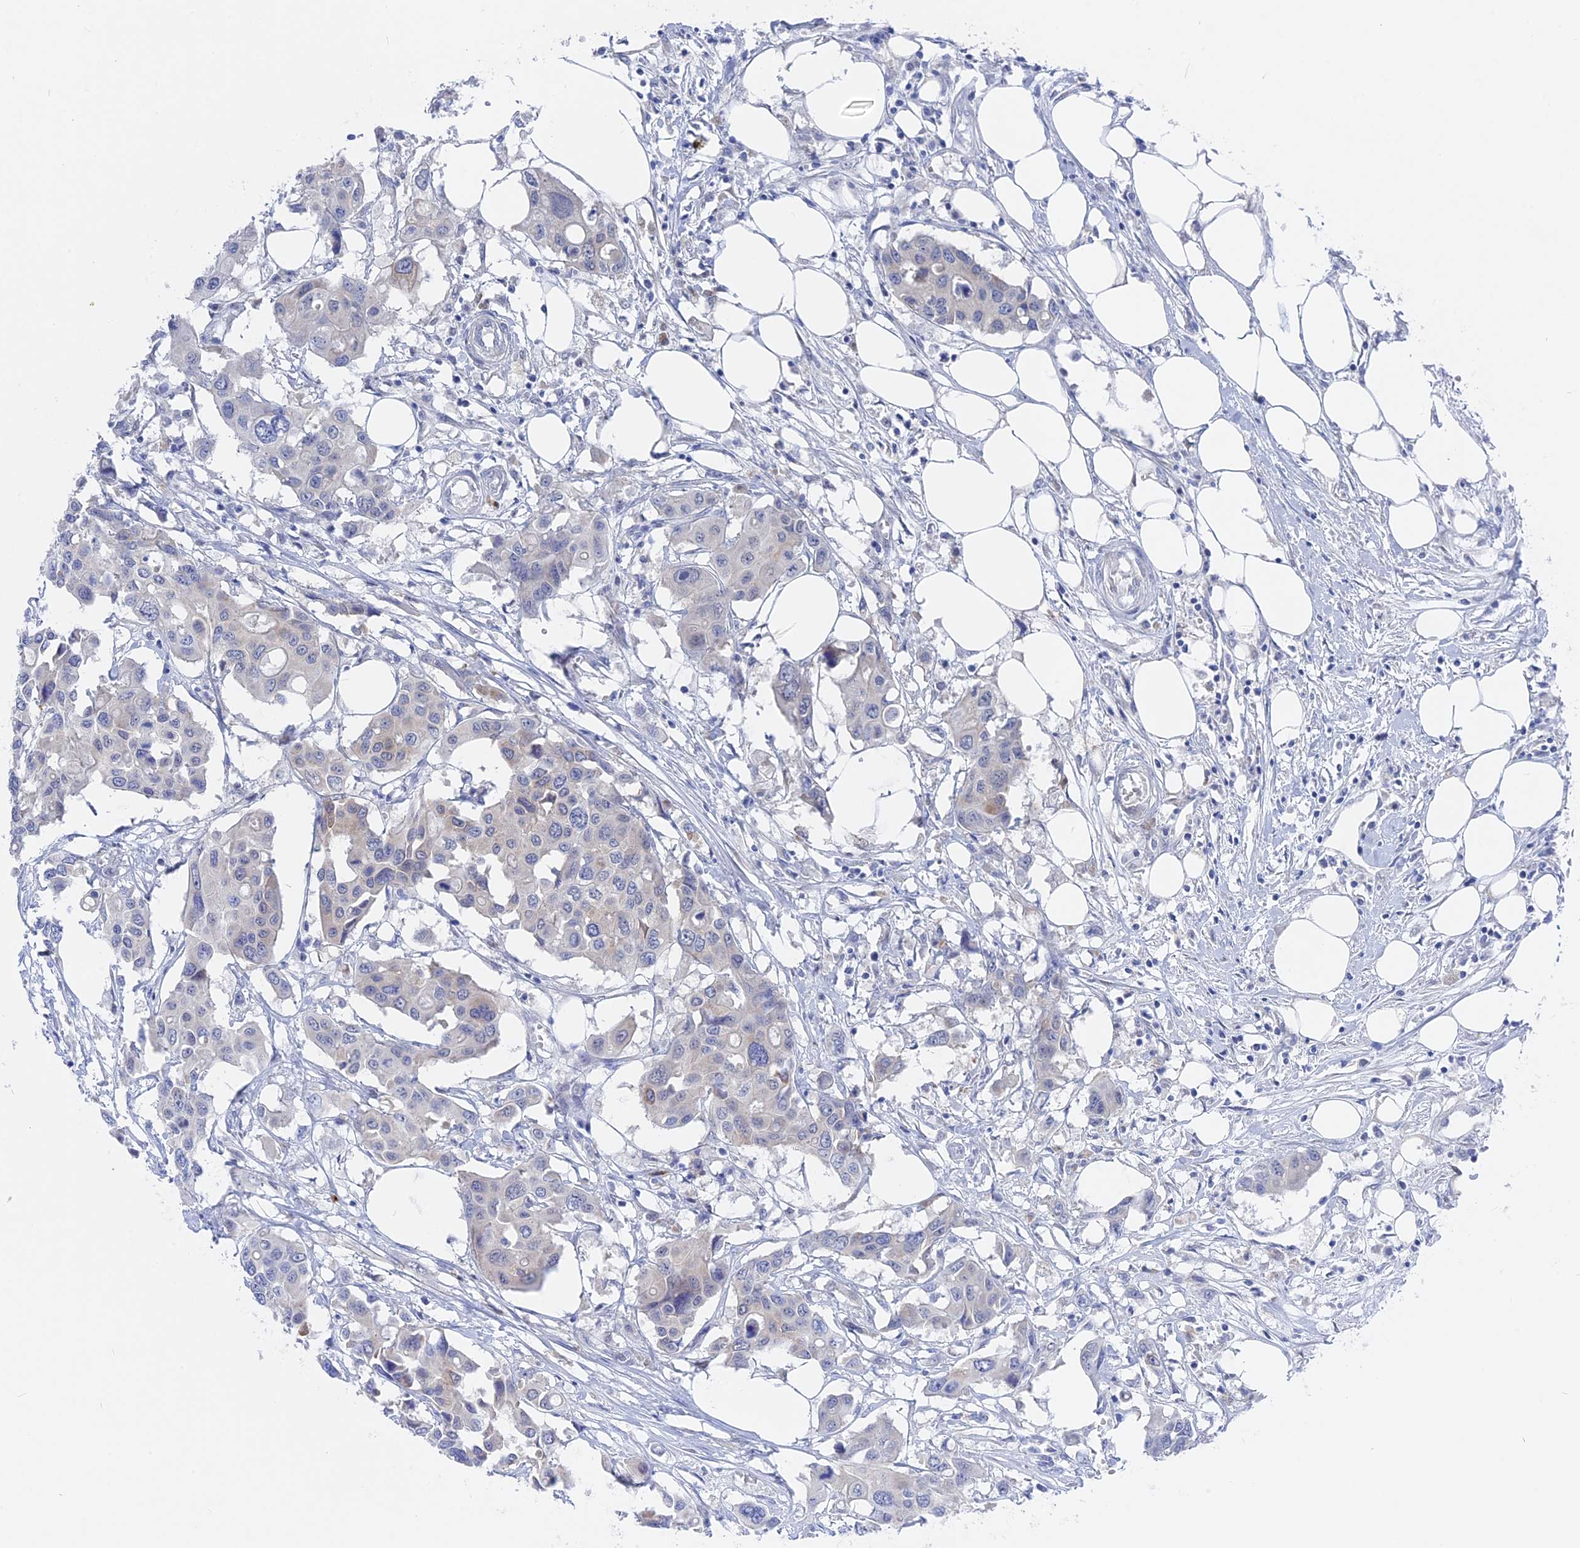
{"staining": {"intensity": "negative", "quantity": "none", "location": "none"}, "tissue": "colorectal cancer", "cell_type": "Tumor cells", "image_type": "cancer", "snomed": [{"axis": "morphology", "description": "Adenocarcinoma, NOS"}, {"axis": "topography", "description": "Colon"}], "caption": "Photomicrograph shows no protein expression in tumor cells of colorectal cancer (adenocarcinoma) tissue.", "gene": "DACT3", "patient": {"sex": "male", "age": 77}}